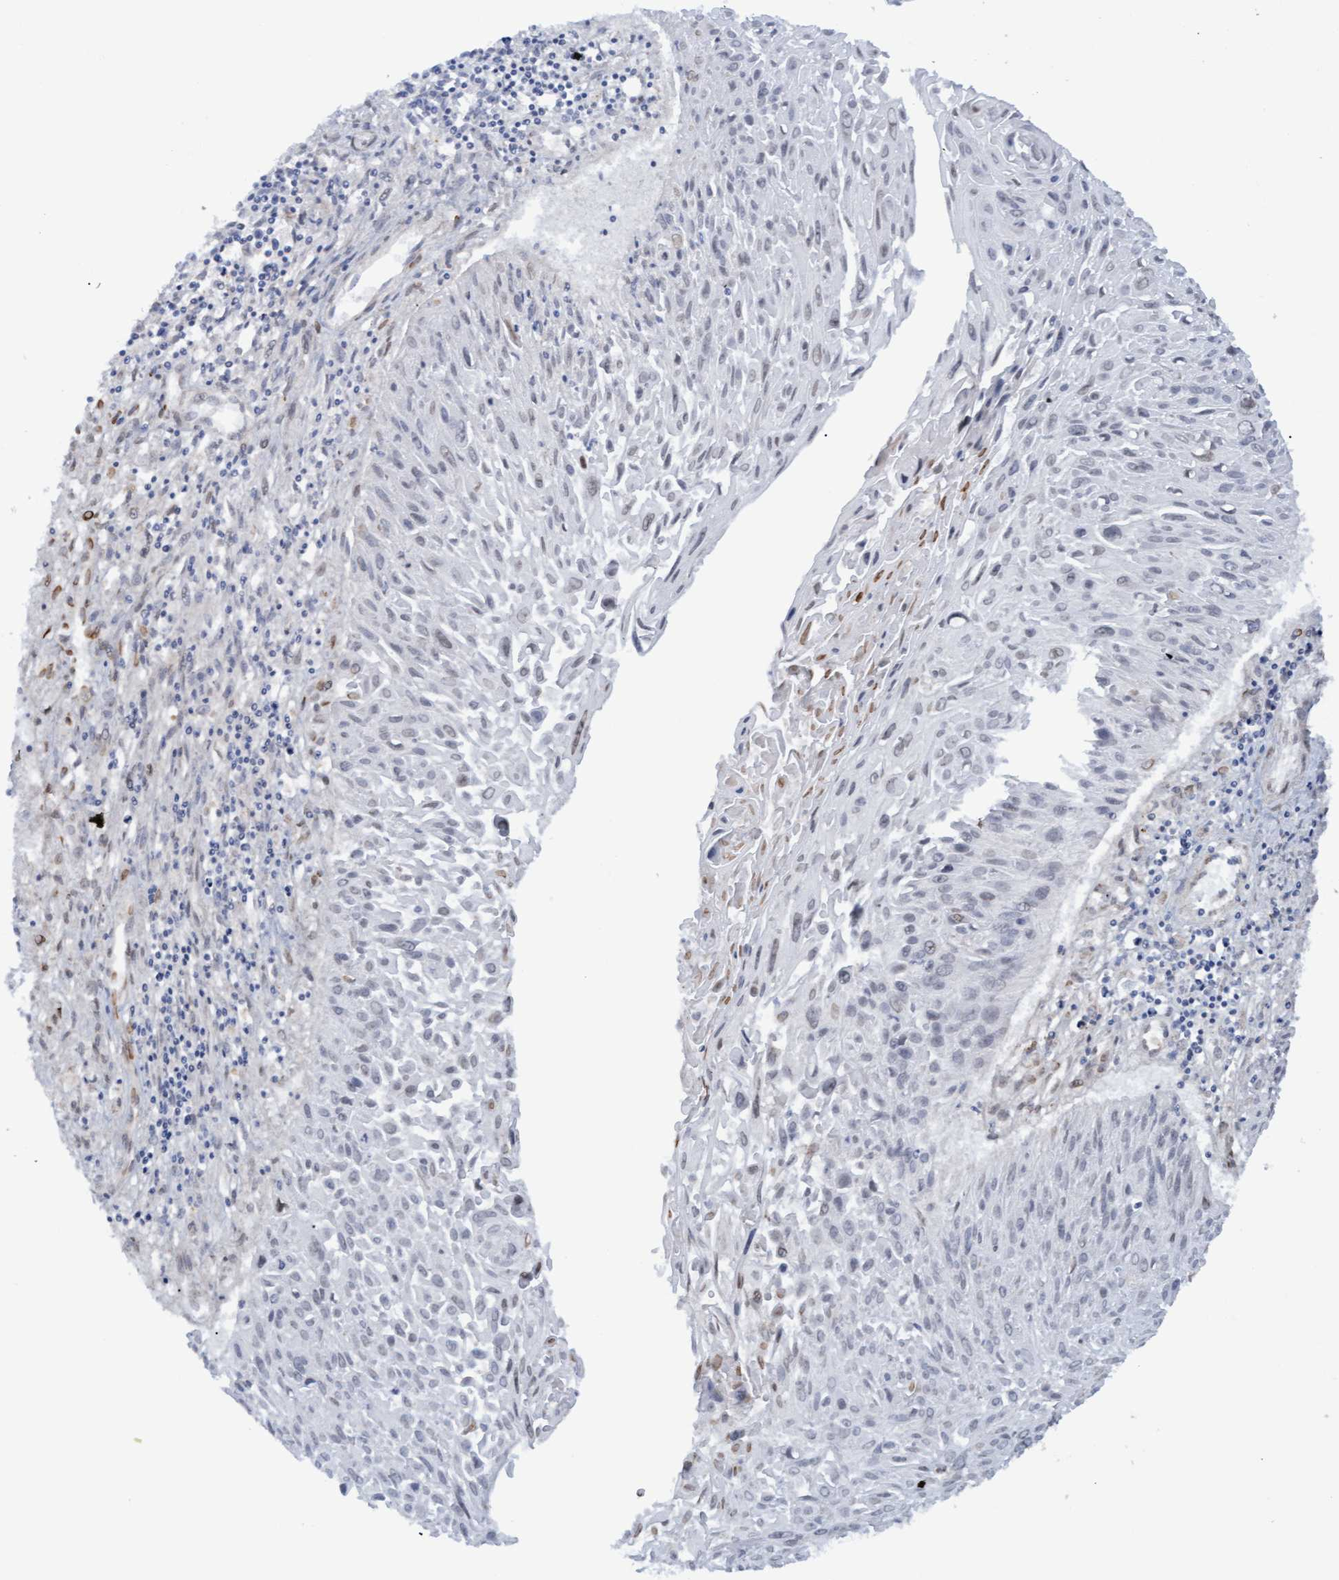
{"staining": {"intensity": "negative", "quantity": "none", "location": "none"}, "tissue": "cervical cancer", "cell_type": "Tumor cells", "image_type": "cancer", "snomed": [{"axis": "morphology", "description": "Squamous cell carcinoma, NOS"}, {"axis": "topography", "description": "Cervix"}], "caption": "Protein analysis of cervical cancer (squamous cell carcinoma) displays no significant expression in tumor cells.", "gene": "MGLL", "patient": {"sex": "female", "age": 51}}